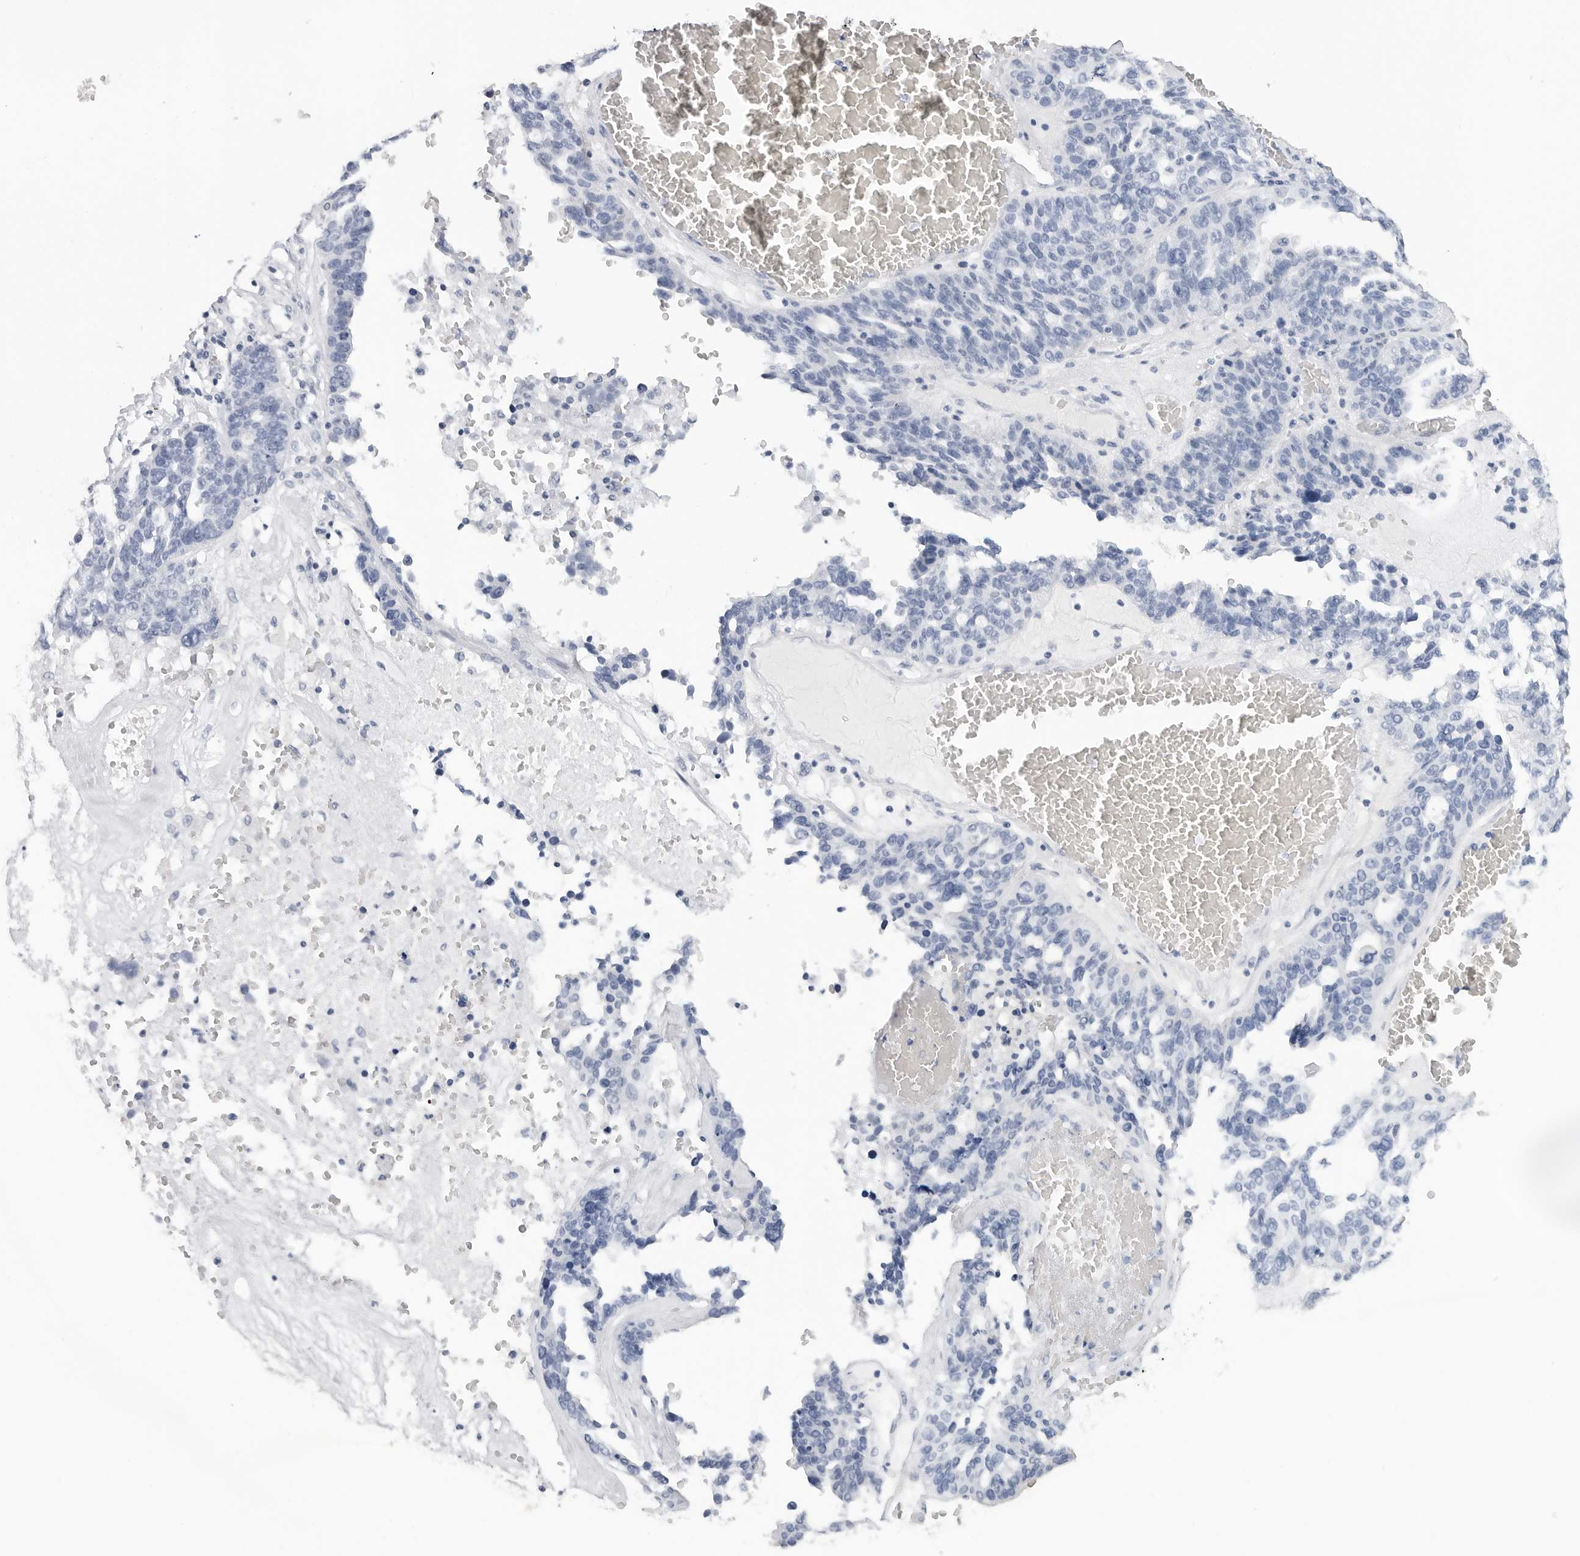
{"staining": {"intensity": "negative", "quantity": "none", "location": "none"}, "tissue": "ovarian cancer", "cell_type": "Tumor cells", "image_type": "cancer", "snomed": [{"axis": "morphology", "description": "Cystadenocarcinoma, serous, NOS"}, {"axis": "topography", "description": "Ovary"}], "caption": "High power microscopy micrograph of an immunohistochemistry (IHC) image of ovarian cancer, revealing no significant positivity in tumor cells.", "gene": "SLC19A1", "patient": {"sex": "female", "age": 59}}